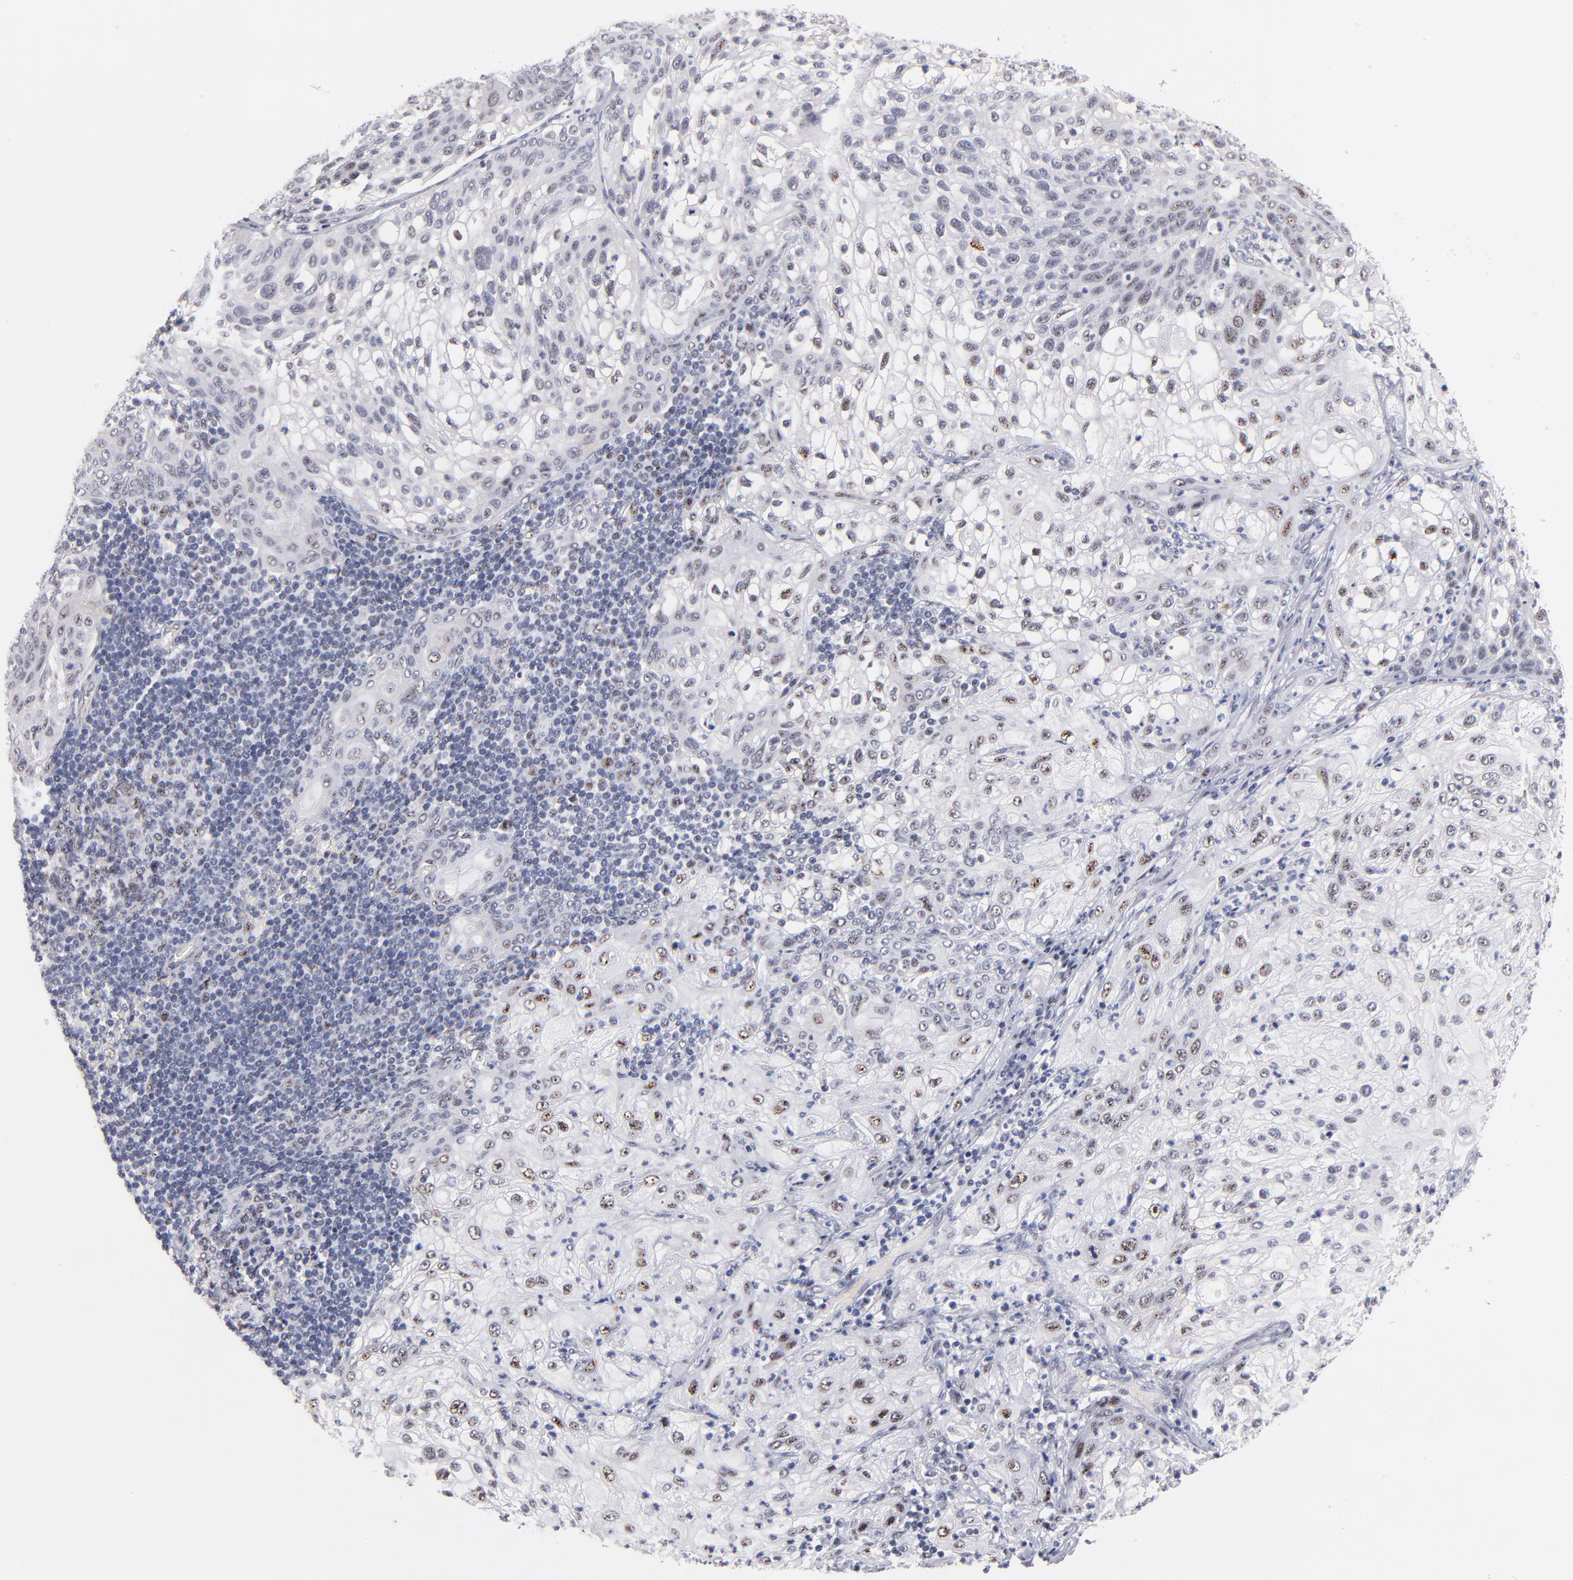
{"staining": {"intensity": "weak", "quantity": "25%-75%", "location": "nuclear"}, "tissue": "lung cancer", "cell_type": "Tumor cells", "image_type": "cancer", "snomed": [{"axis": "morphology", "description": "Inflammation, NOS"}, {"axis": "morphology", "description": "Squamous cell carcinoma, NOS"}, {"axis": "topography", "description": "Lymph node"}, {"axis": "topography", "description": "Soft tissue"}, {"axis": "topography", "description": "Lung"}], "caption": "Brown immunohistochemical staining in human lung cancer (squamous cell carcinoma) exhibits weak nuclear staining in about 25%-75% of tumor cells.", "gene": "RAF1", "patient": {"sex": "male", "age": 66}}